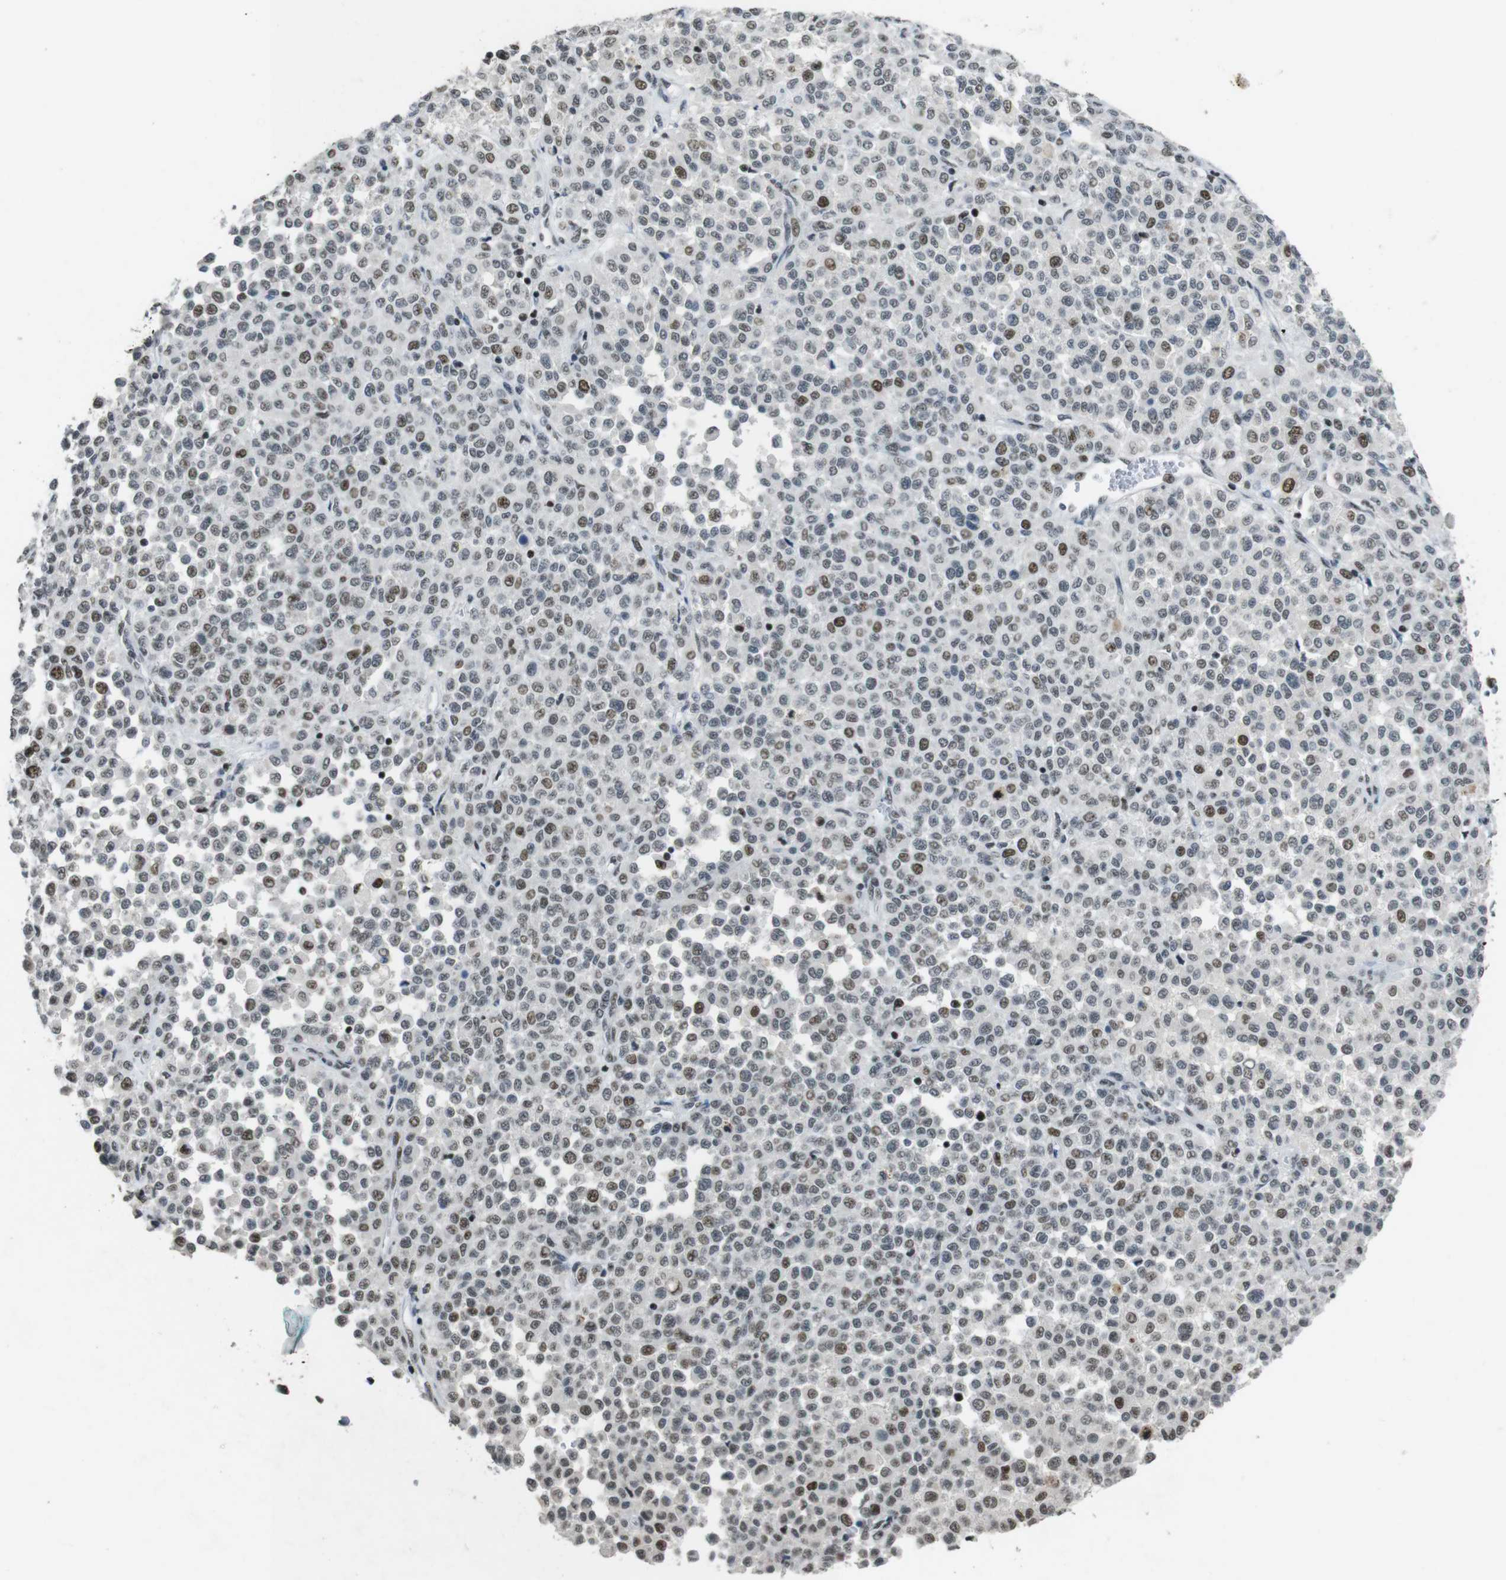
{"staining": {"intensity": "moderate", "quantity": "<25%", "location": "nuclear"}, "tissue": "melanoma", "cell_type": "Tumor cells", "image_type": "cancer", "snomed": [{"axis": "morphology", "description": "Malignant melanoma, Metastatic site"}, {"axis": "topography", "description": "Pancreas"}], "caption": "IHC micrograph of neoplastic tissue: human melanoma stained using immunohistochemistry reveals low levels of moderate protein expression localized specifically in the nuclear of tumor cells, appearing as a nuclear brown color.", "gene": "CSNK2B", "patient": {"sex": "female", "age": 30}}